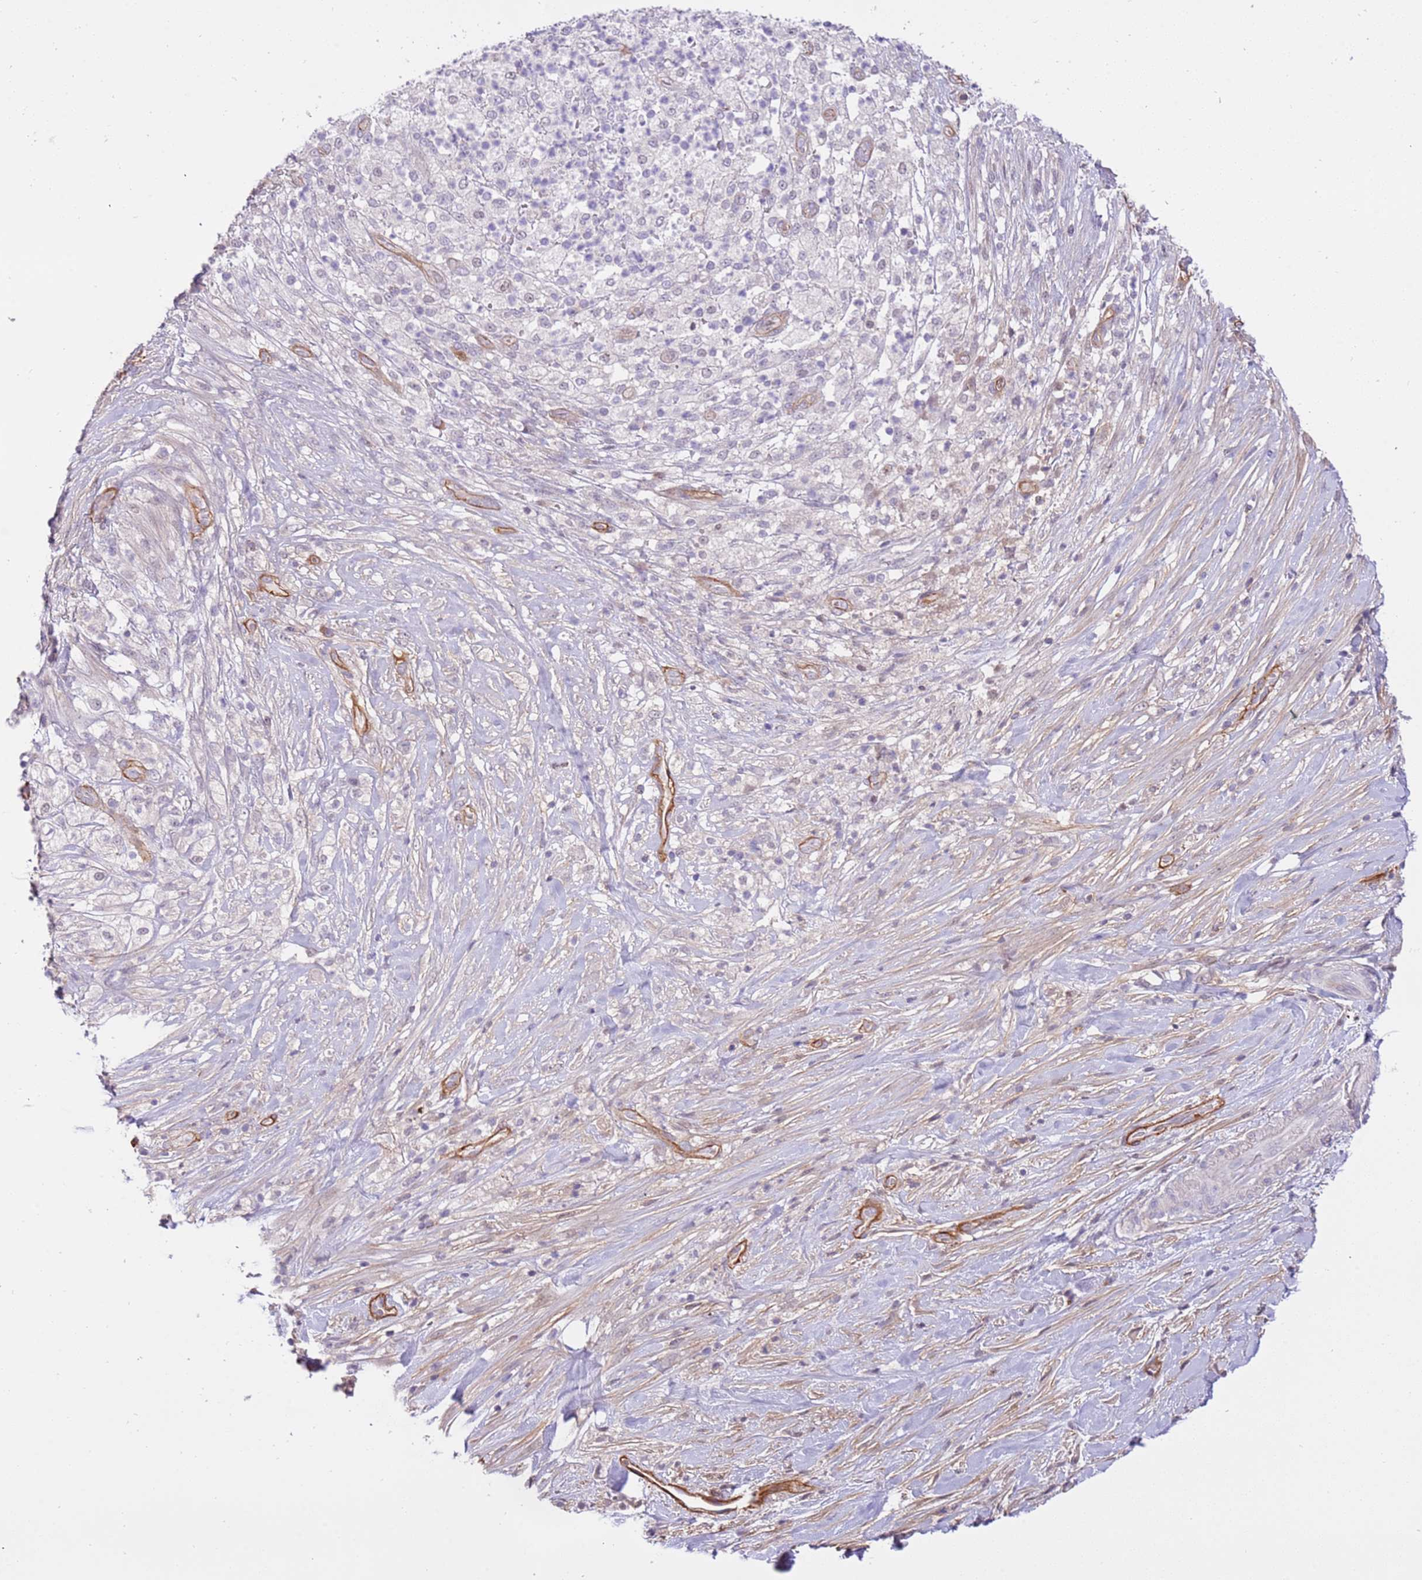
{"staining": {"intensity": "negative", "quantity": "none", "location": "none"}, "tissue": "pancreatic cancer", "cell_type": "Tumor cells", "image_type": "cancer", "snomed": [{"axis": "morphology", "description": "Adenocarcinoma, NOS"}, {"axis": "topography", "description": "Pancreas"}], "caption": "A high-resolution histopathology image shows IHC staining of pancreatic adenocarcinoma, which shows no significant positivity in tumor cells.", "gene": "MAGEF1", "patient": {"sex": "female", "age": 72}}